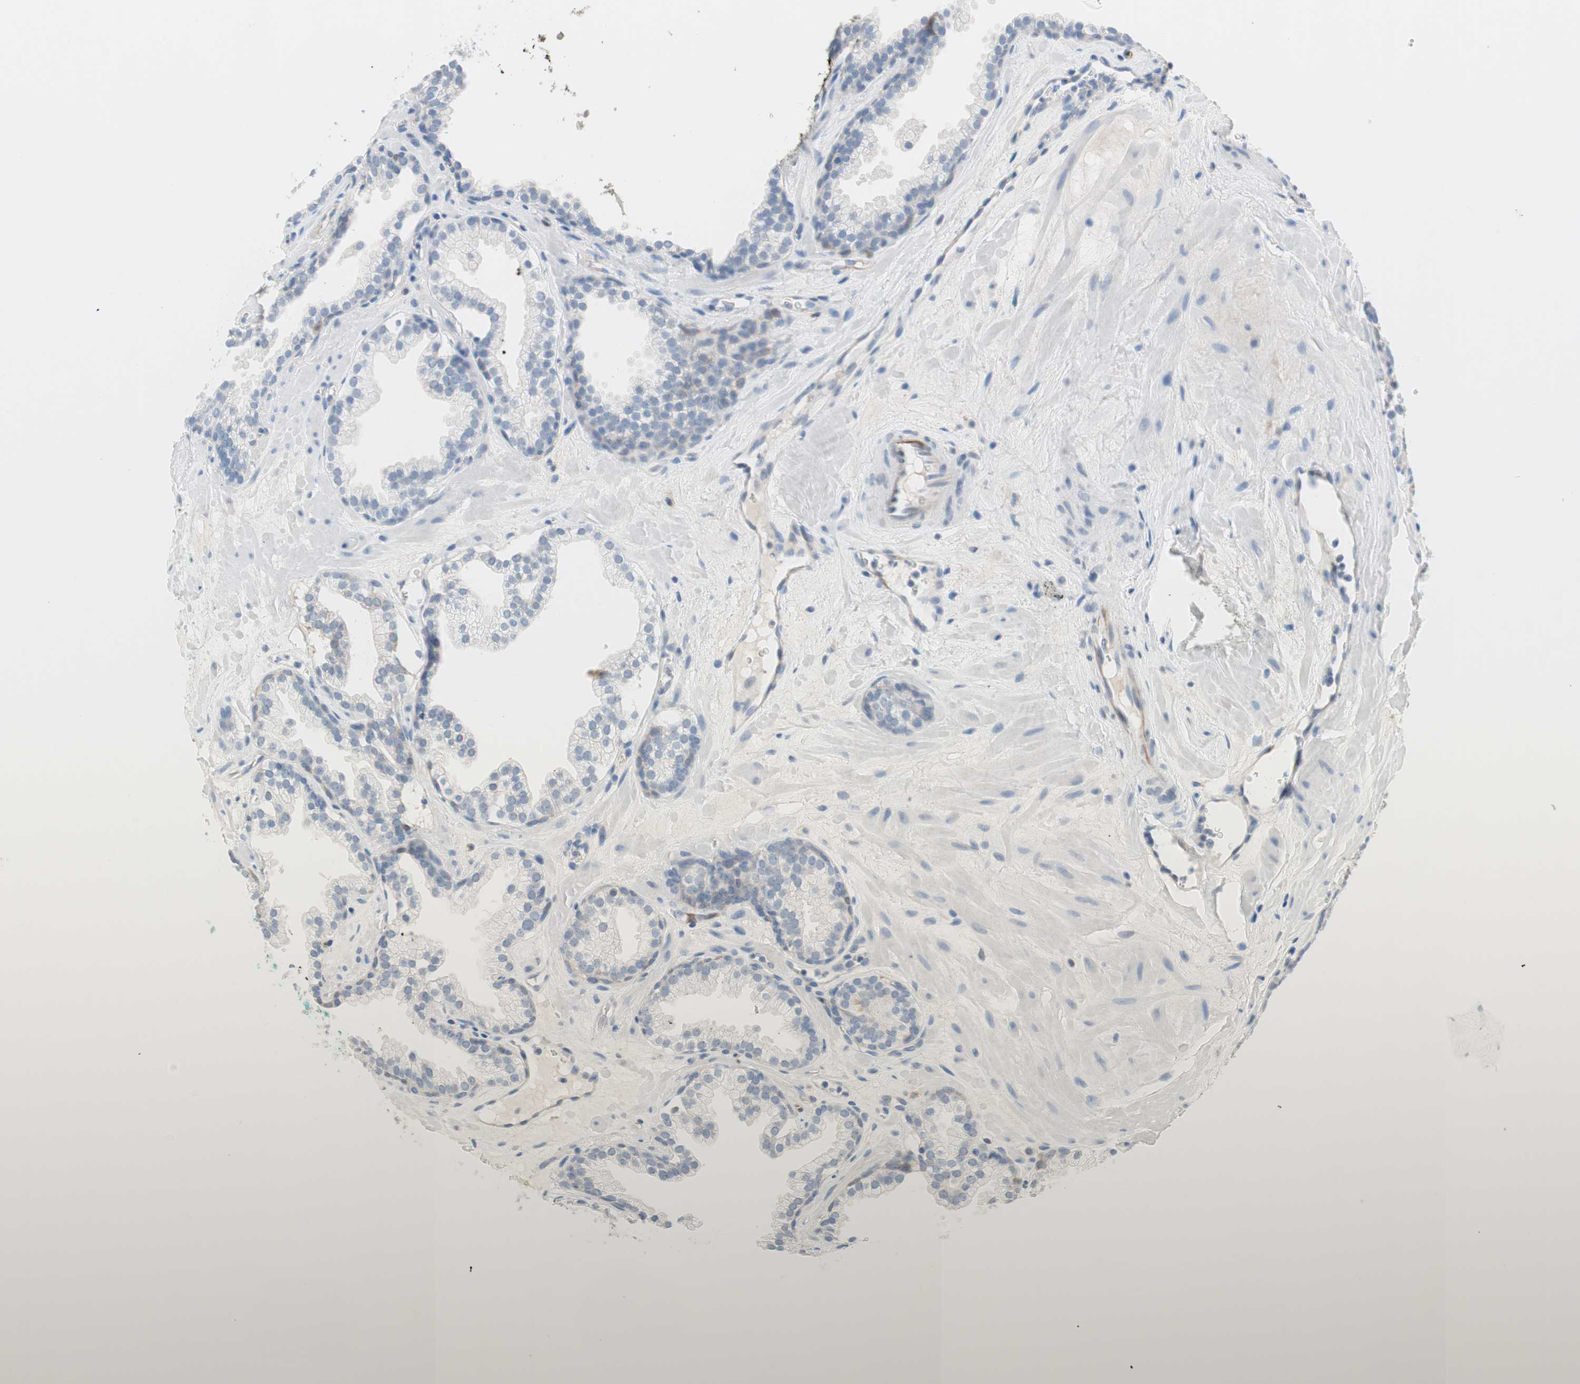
{"staining": {"intensity": "negative", "quantity": "none", "location": "none"}, "tissue": "prostate cancer", "cell_type": "Tumor cells", "image_type": "cancer", "snomed": [{"axis": "morphology", "description": "Adenocarcinoma, Low grade"}, {"axis": "topography", "description": "Prostate"}], "caption": "Prostate cancer (adenocarcinoma (low-grade)) stained for a protein using immunohistochemistry exhibits no staining tumor cells.", "gene": "GLUL", "patient": {"sex": "male", "age": 57}}